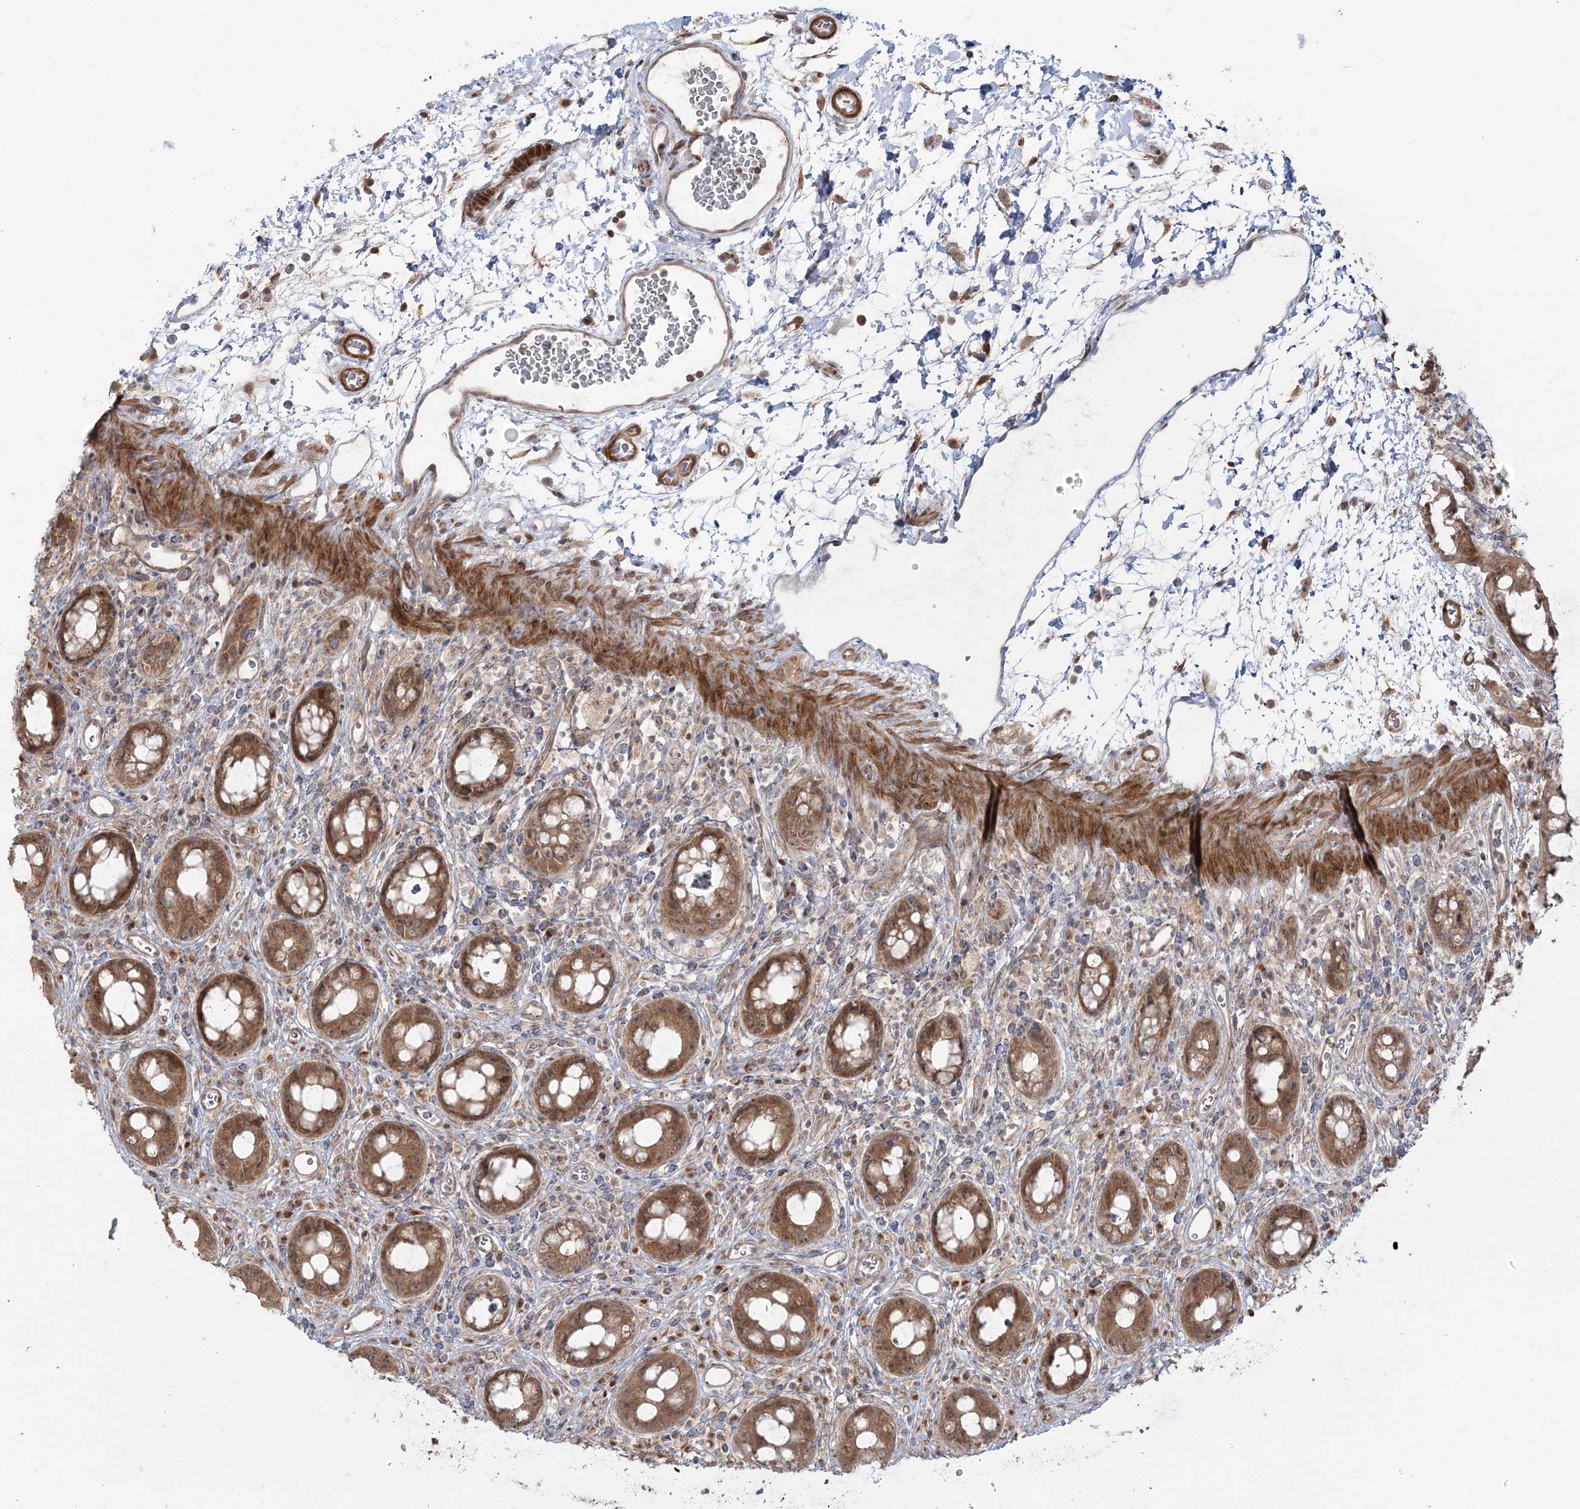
{"staining": {"intensity": "moderate", "quantity": ">75%", "location": "cytoplasmic/membranous"}, "tissue": "rectum", "cell_type": "Glandular cells", "image_type": "normal", "snomed": [{"axis": "morphology", "description": "Normal tissue, NOS"}, {"axis": "topography", "description": "Rectum"}], "caption": "Immunohistochemical staining of benign human rectum reveals >75% levels of moderate cytoplasmic/membranous protein staining in approximately >75% of glandular cells.", "gene": "MOCS2", "patient": {"sex": "female", "age": 57}}